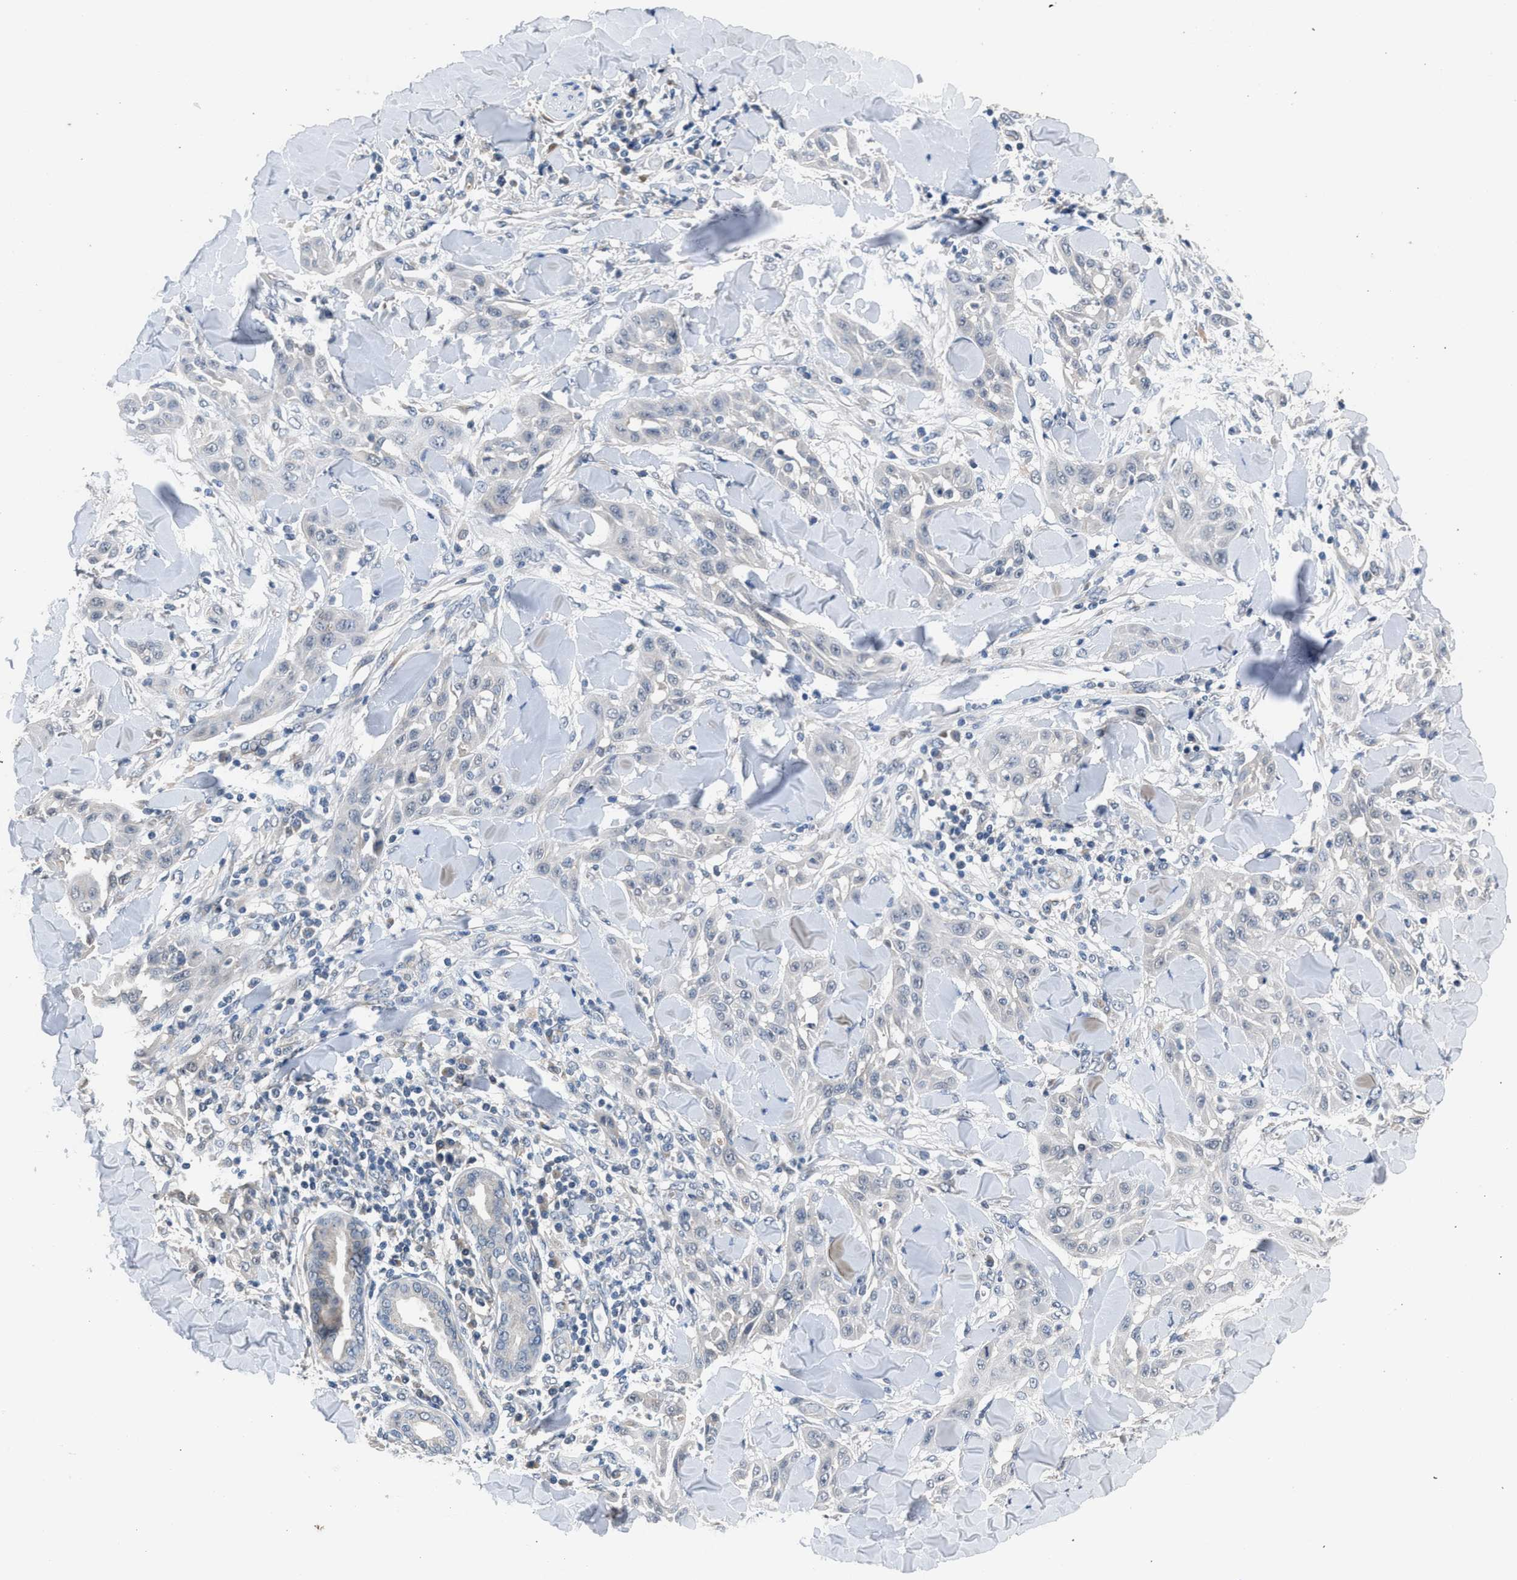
{"staining": {"intensity": "negative", "quantity": "none", "location": "none"}, "tissue": "skin cancer", "cell_type": "Tumor cells", "image_type": "cancer", "snomed": [{"axis": "morphology", "description": "Squamous cell carcinoma, NOS"}, {"axis": "topography", "description": "Skin"}], "caption": "Tumor cells are negative for brown protein staining in skin squamous cell carcinoma.", "gene": "CSF3R", "patient": {"sex": "male", "age": 24}}